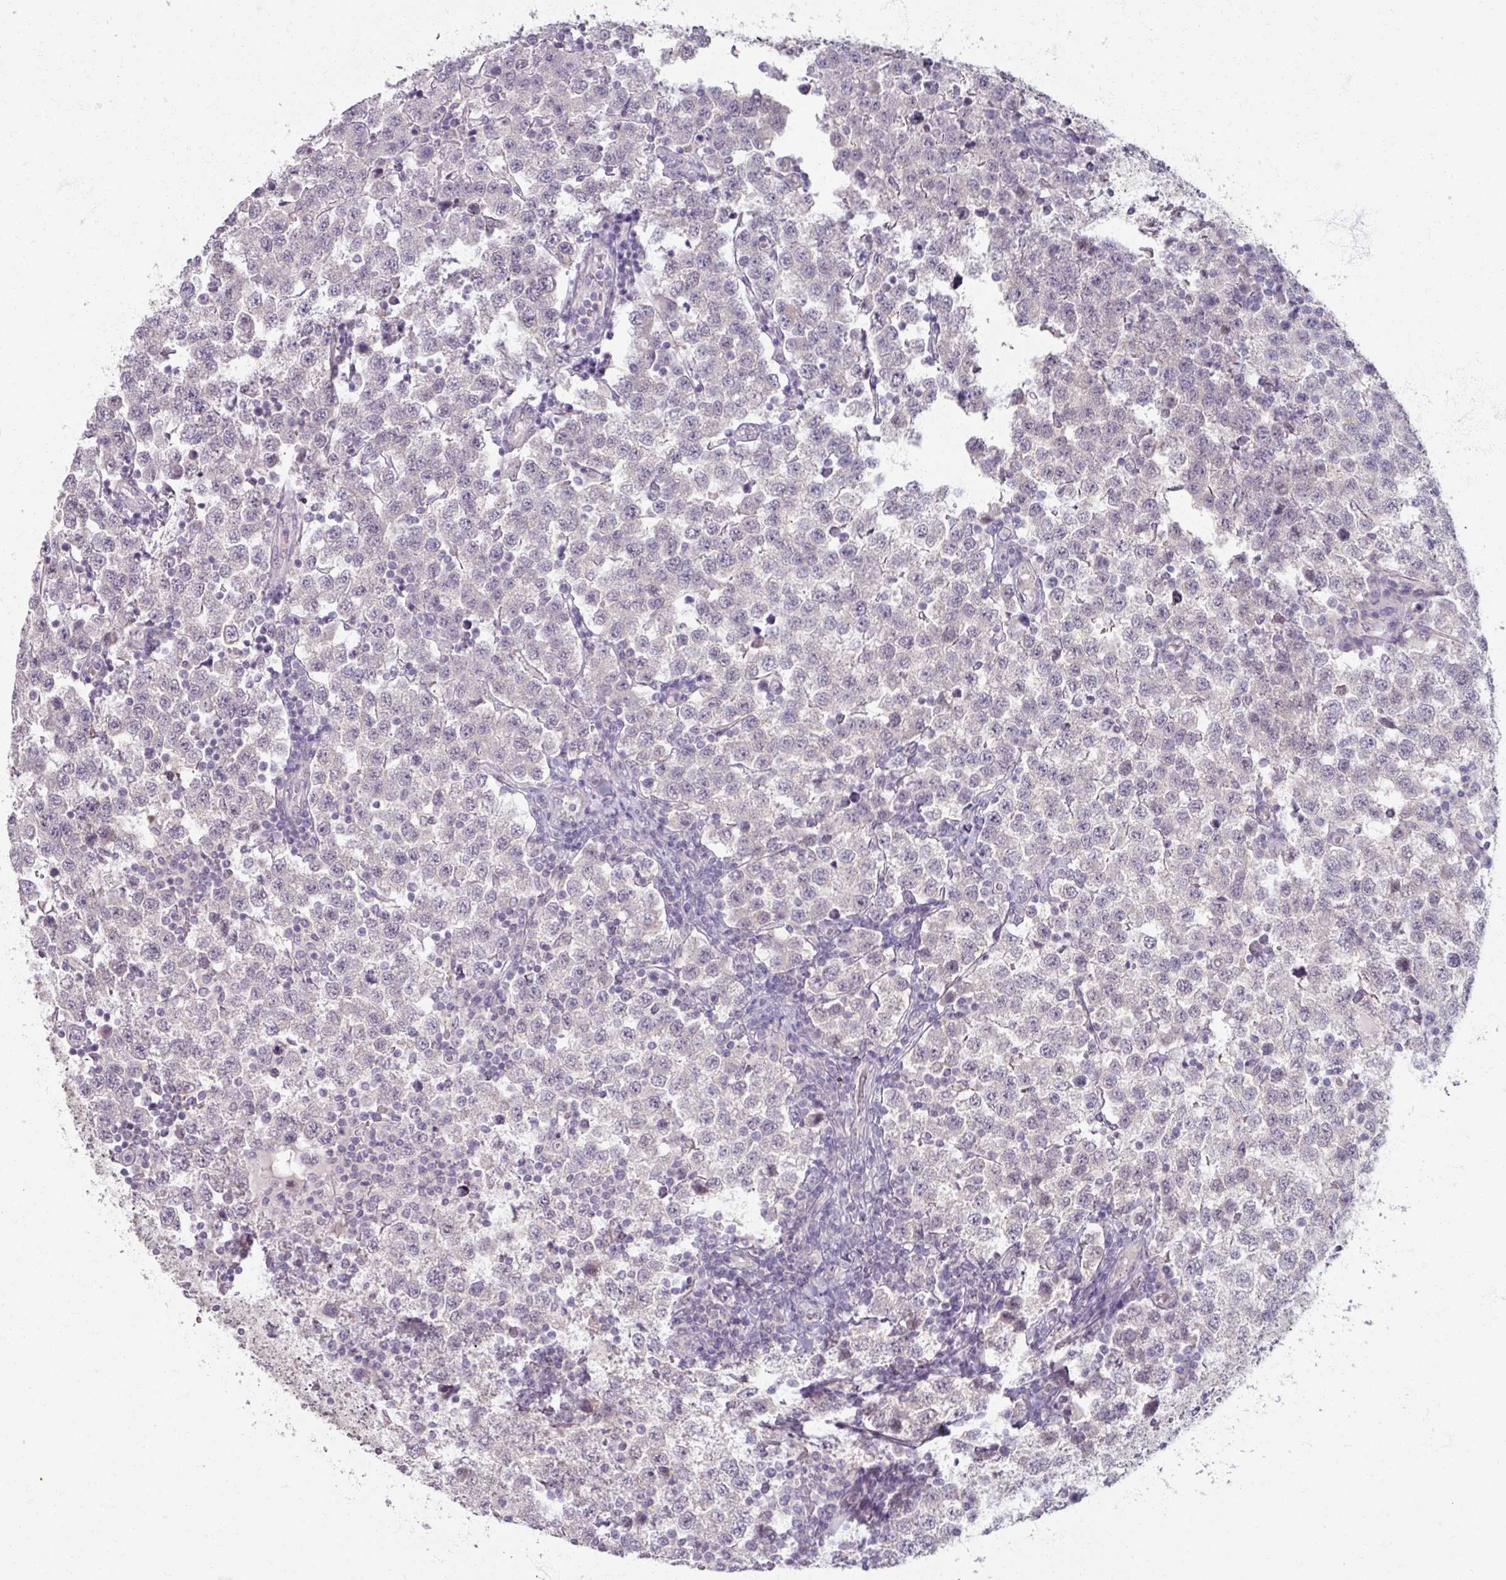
{"staining": {"intensity": "negative", "quantity": "none", "location": "none"}, "tissue": "testis cancer", "cell_type": "Tumor cells", "image_type": "cancer", "snomed": [{"axis": "morphology", "description": "Seminoma, NOS"}, {"axis": "topography", "description": "Testis"}], "caption": "IHC of seminoma (testis) demonstrates no positivity in tumor cells. (Immunohistochemistry, brightfield microscopy, high magnification).", "gene": "SOX11", "patient": {"sex": "male", "age": 34}}